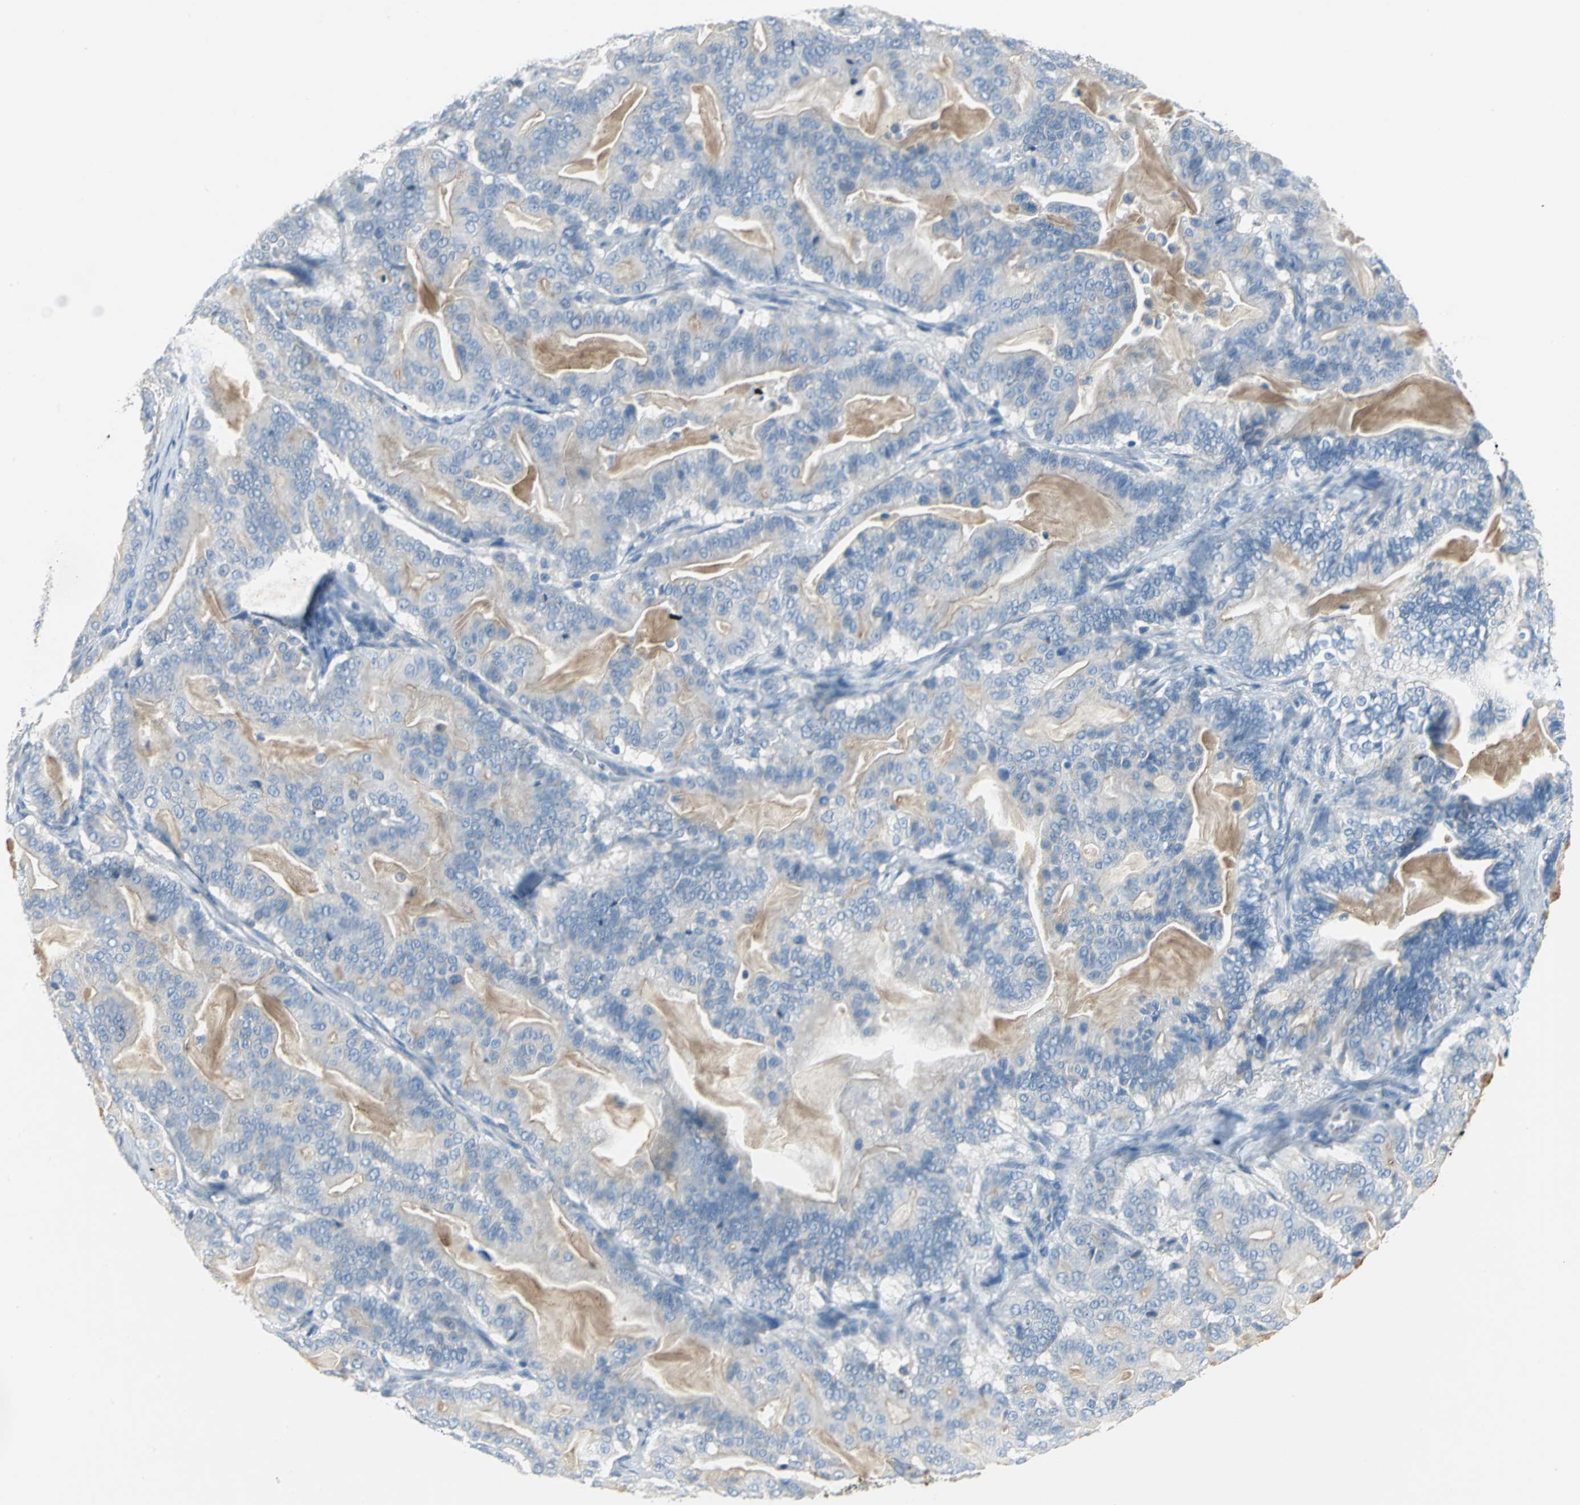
{"staining": {"intensity": "negative", "quantity": "none", "location": "none"}, "tissue": "pancreatic cancer", "cell_type": "Tumor cells", "image_type": "cancer", "snomed": [{"axis": "morphology", "description": "Adenocarcinoma, NOS"}, {"axis": "topography", "description": "Pancreas"}], "caption": "Immunohistochemistry image of human adenocarcinoma (pancreatic) stained for a protein (brown), which reveals no positivity in tumor cells.", "gene": "PTGDS", "patient": {"sex": "male", "age": 63}}